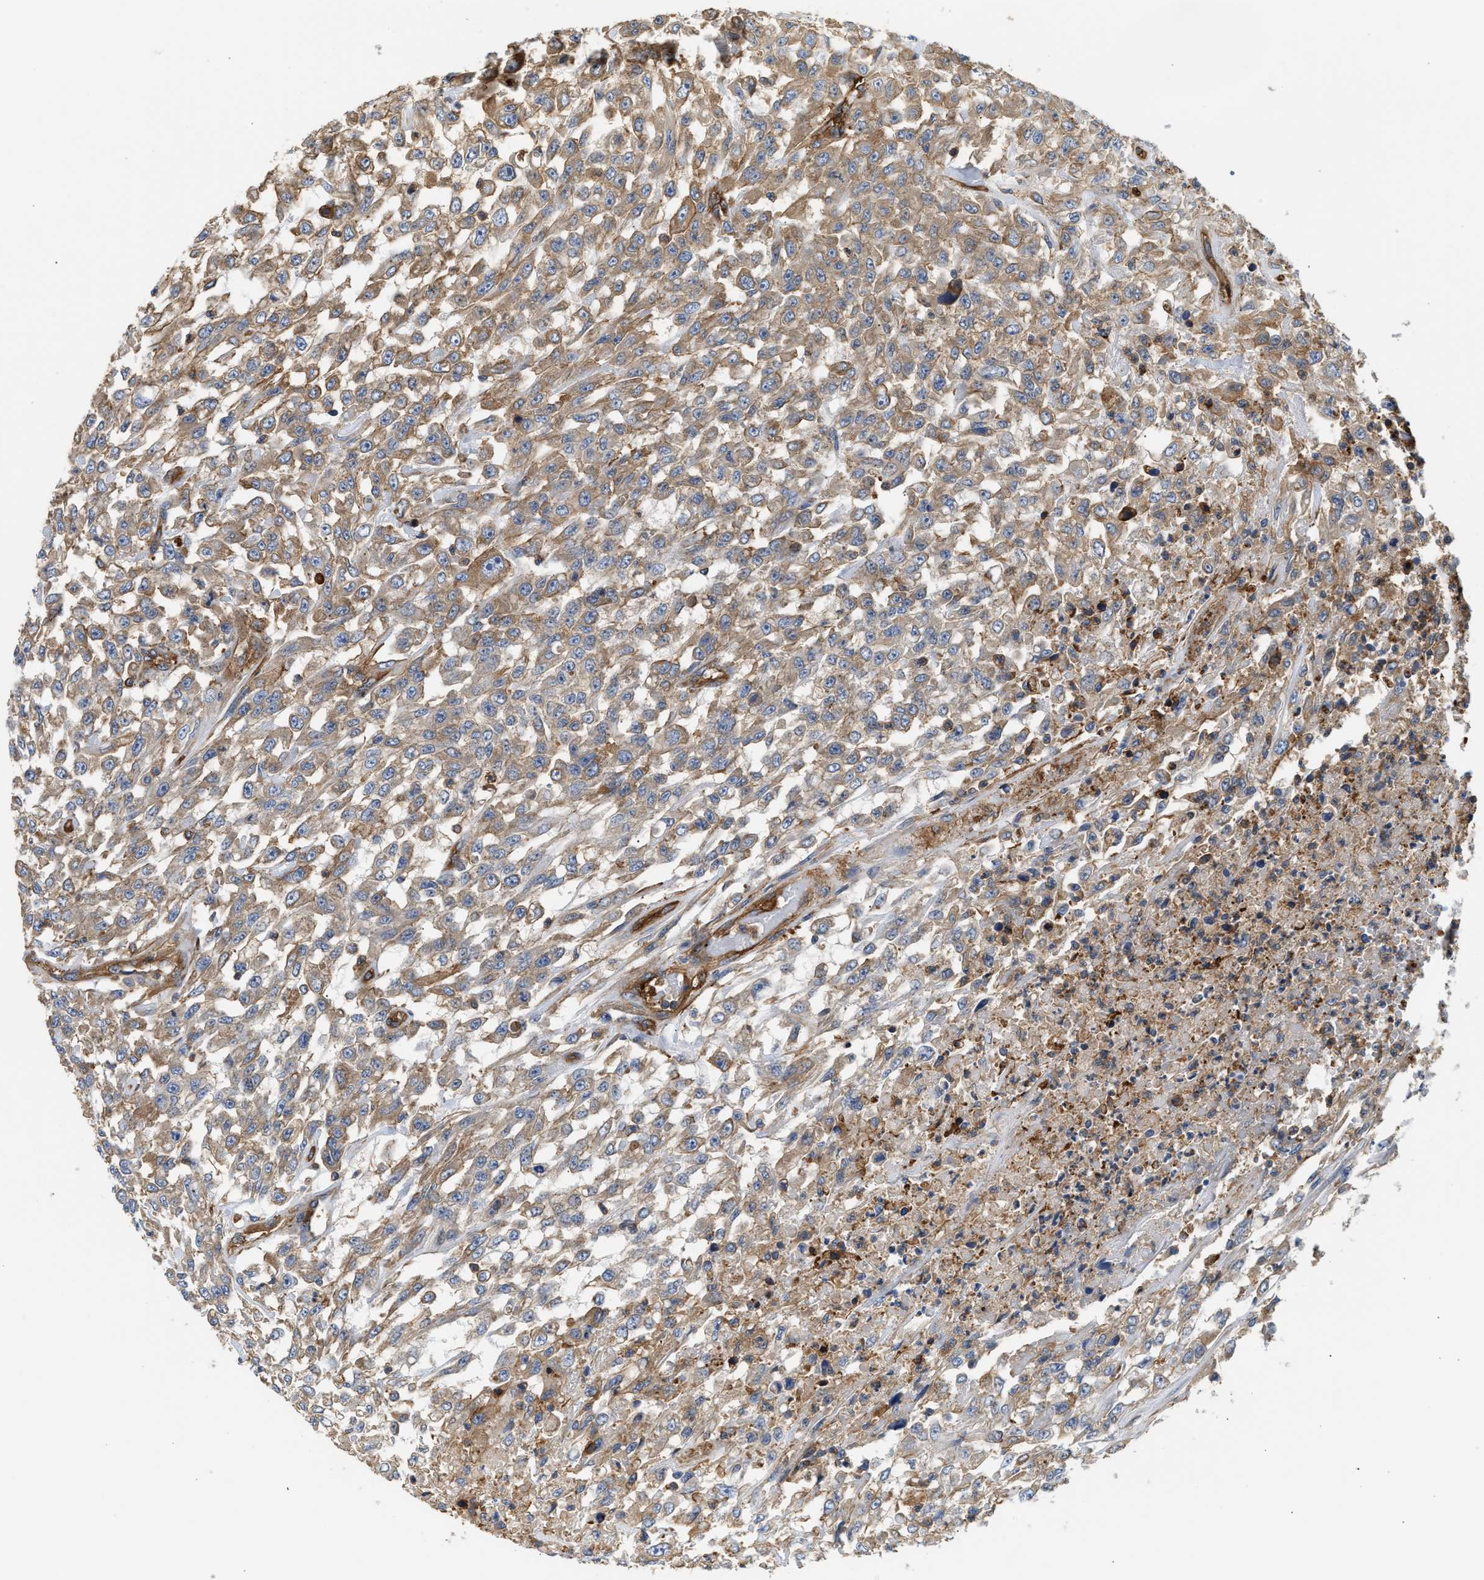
{"staining": {"intensity": "weak", "quantity": ">75%", "location": "cytoplasmic/membranous"}, "tissue": "urothelial cancer", "cell_type": "Tumor cells", "image_type": "cancer", "snomed": [{"axis": "morphology", "description": "Urothelial carcinoma, High grade"}, {"axis": "topography", "description": "Urinary bladder"}], "caption": "There is low levels of weak cytoplasmic/membranous expression in tumor cells of urothelial carcinoma (high-grade), as demonstrated by immunohistochemical staining (brown color).", "gene": "SAMD9L", "patient": {"sex": "male", "age": 46}}